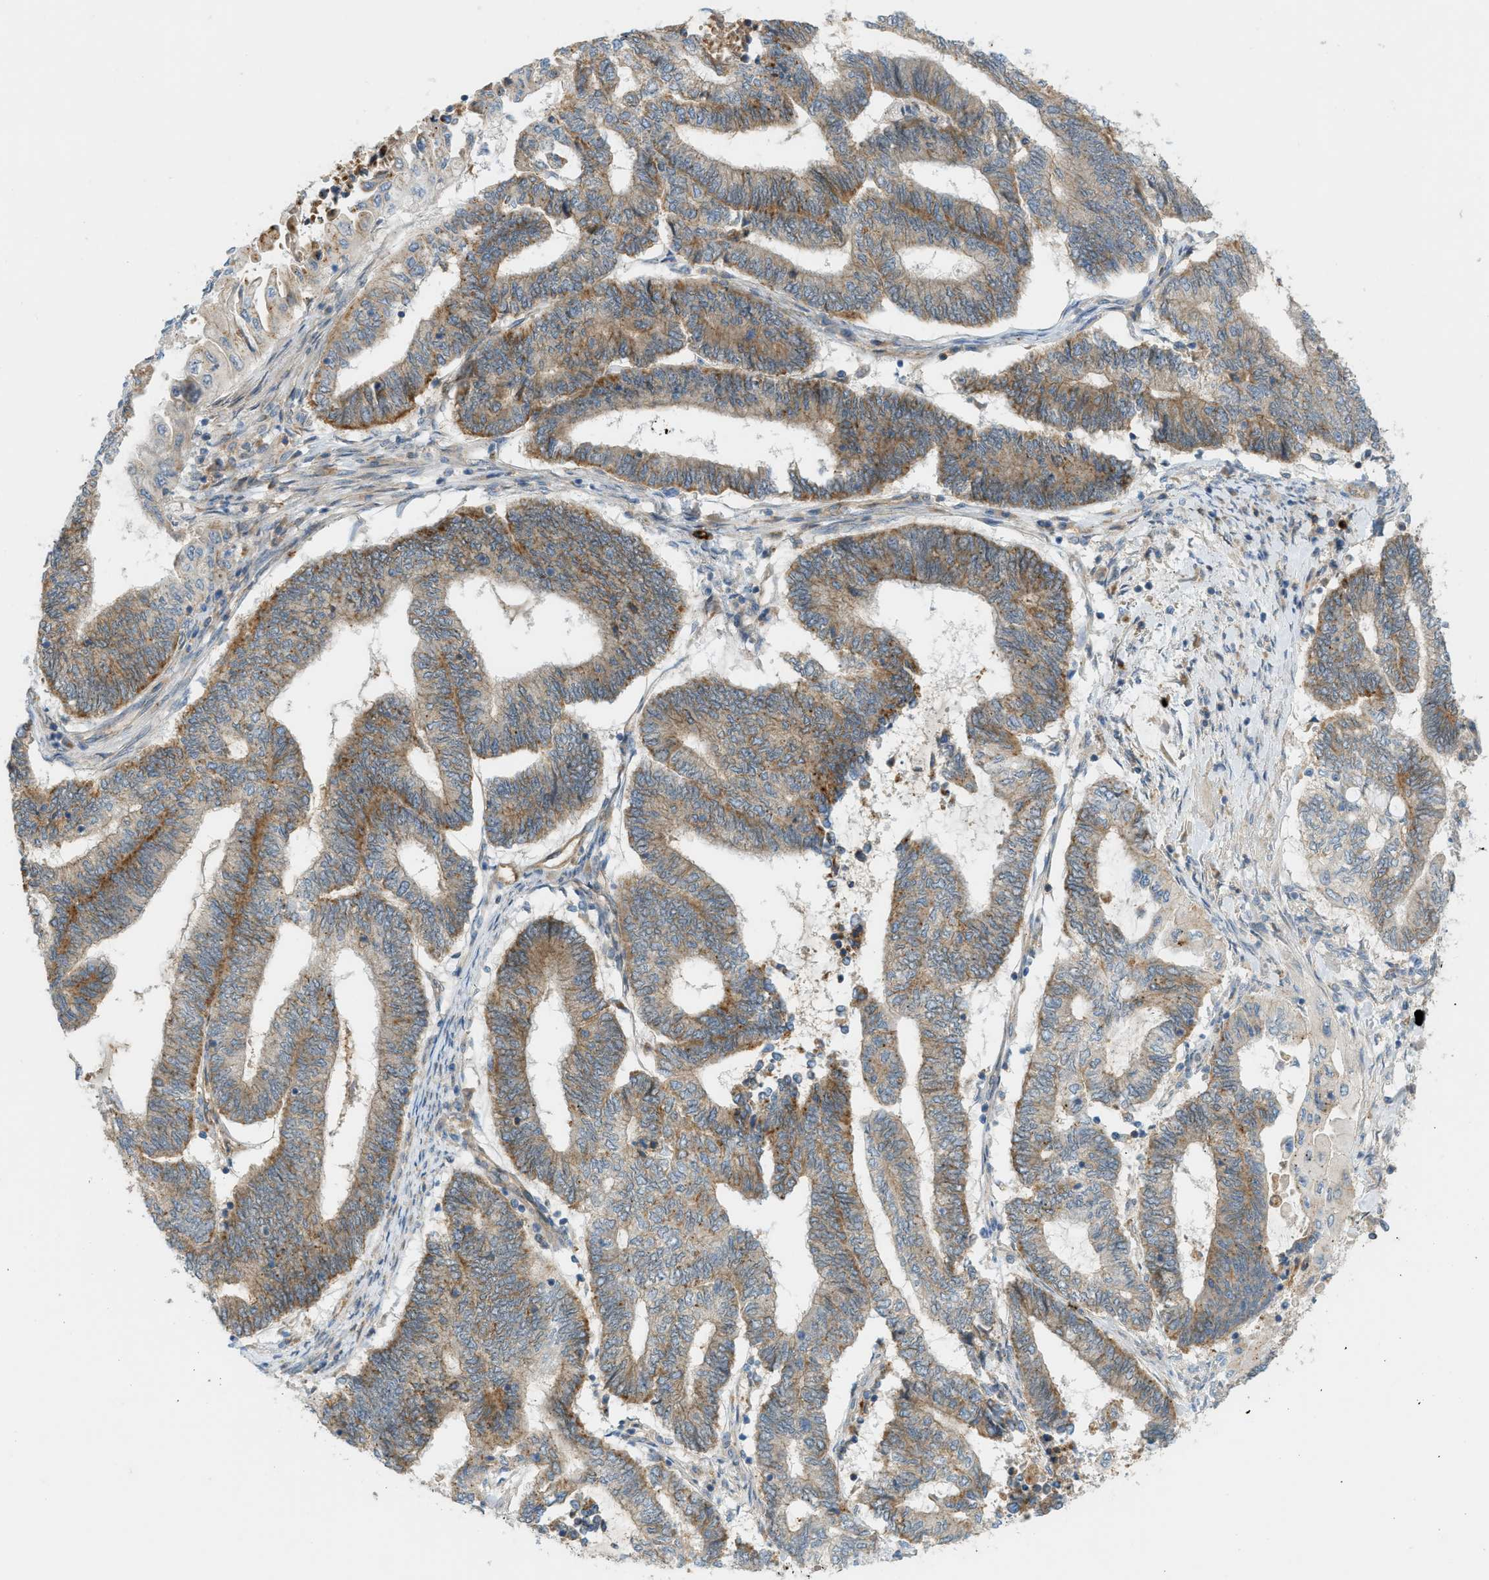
{"staining": {"intensity": "moderate", "quantity": "25%-75%", "location": "cytoplasmic/membranous"}, "tissue": "endometrial cancer", "cell_type": "Tumor cells", "image_type": "cancer", "snomed": [{"axis": "morphology", "description": "Adenocarcinoma, NOS"}, {"axis": "topography", "description": "Uterus"}, {"axis": "topography", "description": "Endometrium"}], "caption": "Moderate cytoplasmic/membranous protein positivity is appreciated in approximately 25%-75% of tumor cells in adenocarcinoma (endometrial). (brown staining indicates protein expression, while blue staining denotes nuclei).", "gene": "GRK6", "patient": {"sex": "female", "age": 70}}